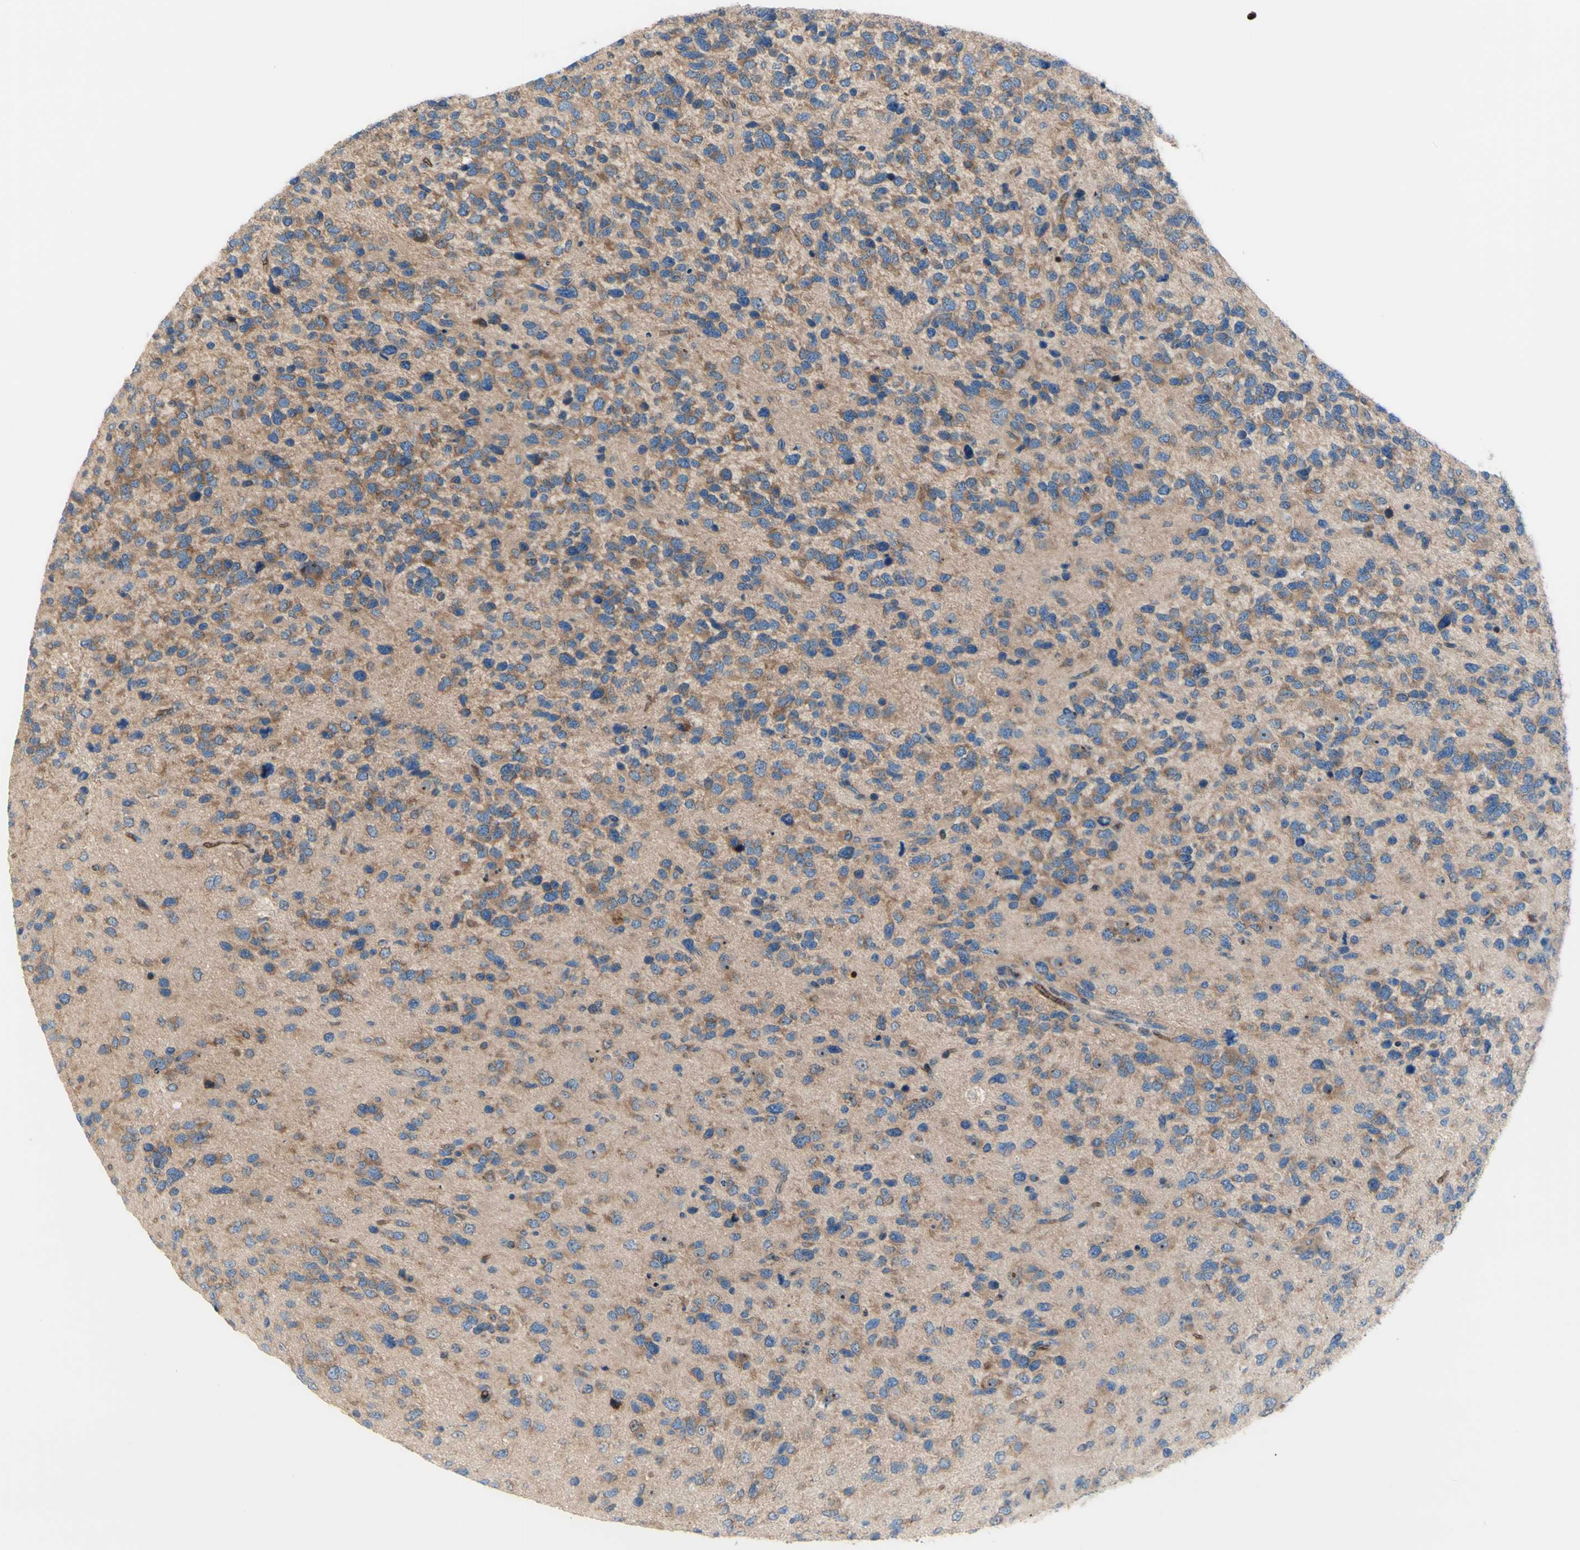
{"staining": {"intensity": "moderate", "quantity": "<25%", "location": "cytoplasmic/membranous"}, "tissue": "glioma", "cell_type": "Tumor cells", "image_type": "cancer", "snomed": [{"axis": "morphology", "description": "Glioma, malignant, High grade"}, {"axis": "topography", "description": "Brain"}], "caption": "Glioma tissue exhibits moderate cytoplasmic/membranous staining in approximately <25% of tumor cells", "gene": "USP9X", "patient": {"sex": "female", "age": 58}}